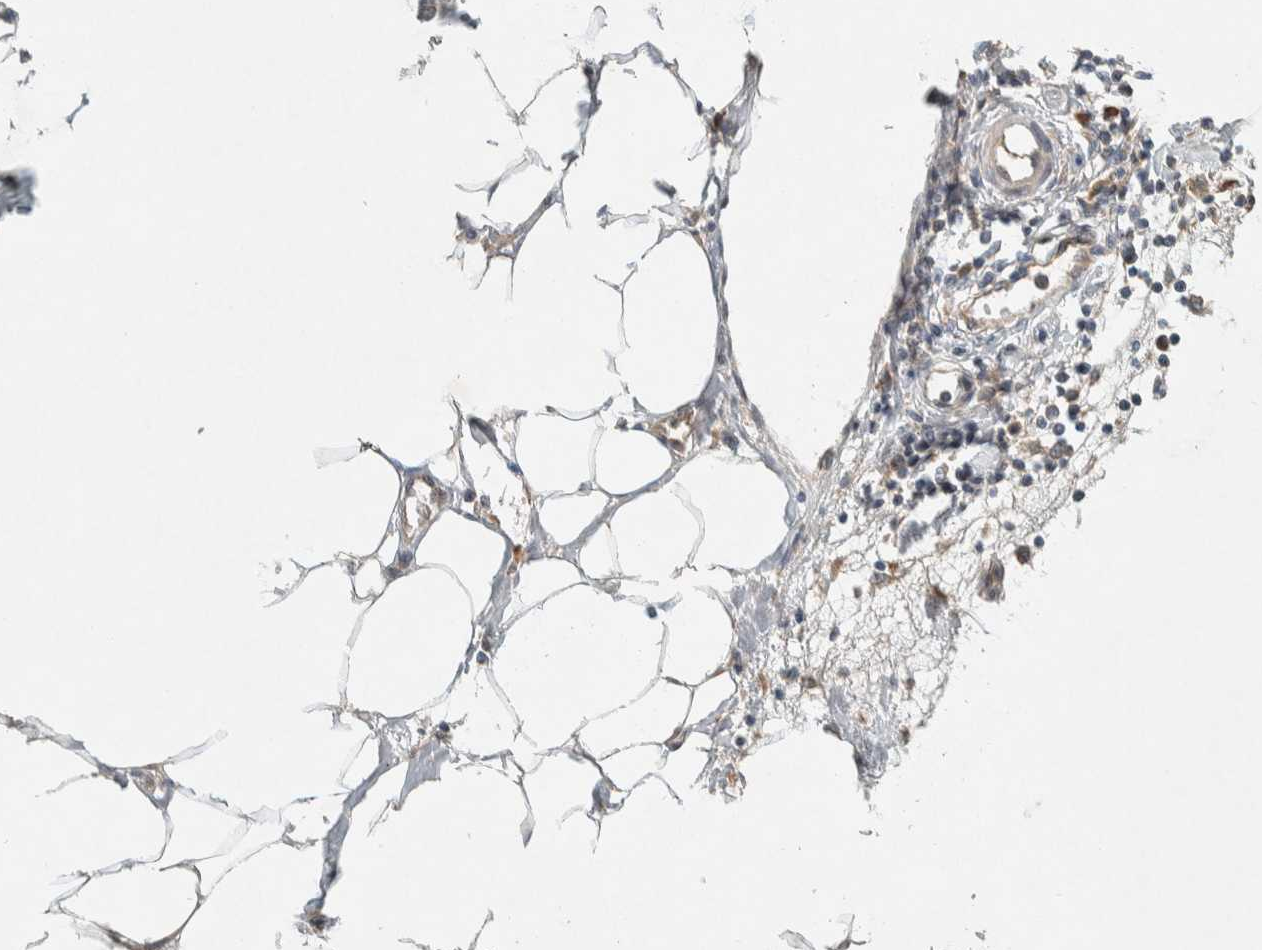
{"staining": {"intensity": "weak", "quantity": "<25%", "location": "cytoplasmic/membranous"}, "tissue": "adipose tissue", "cell_type": "Adipocytes", "image_type": "normal", "snomed": [{"axis": "morphology", "description": "Normal tissue, NOS"}, {"axis": "morphology", "description": "Adenocarcinoma, NOS"}, {"axis": "topography", "description": "Colon"}, {"axis": "topography", "description": "Peripheral nerve tissue"}], "caption": "Photomicrograph shows no protein positivity in adipocytes of unremarkable adipose tissue.", "gene": "PXK", "patient": {"sex": "male", "age": 14}}